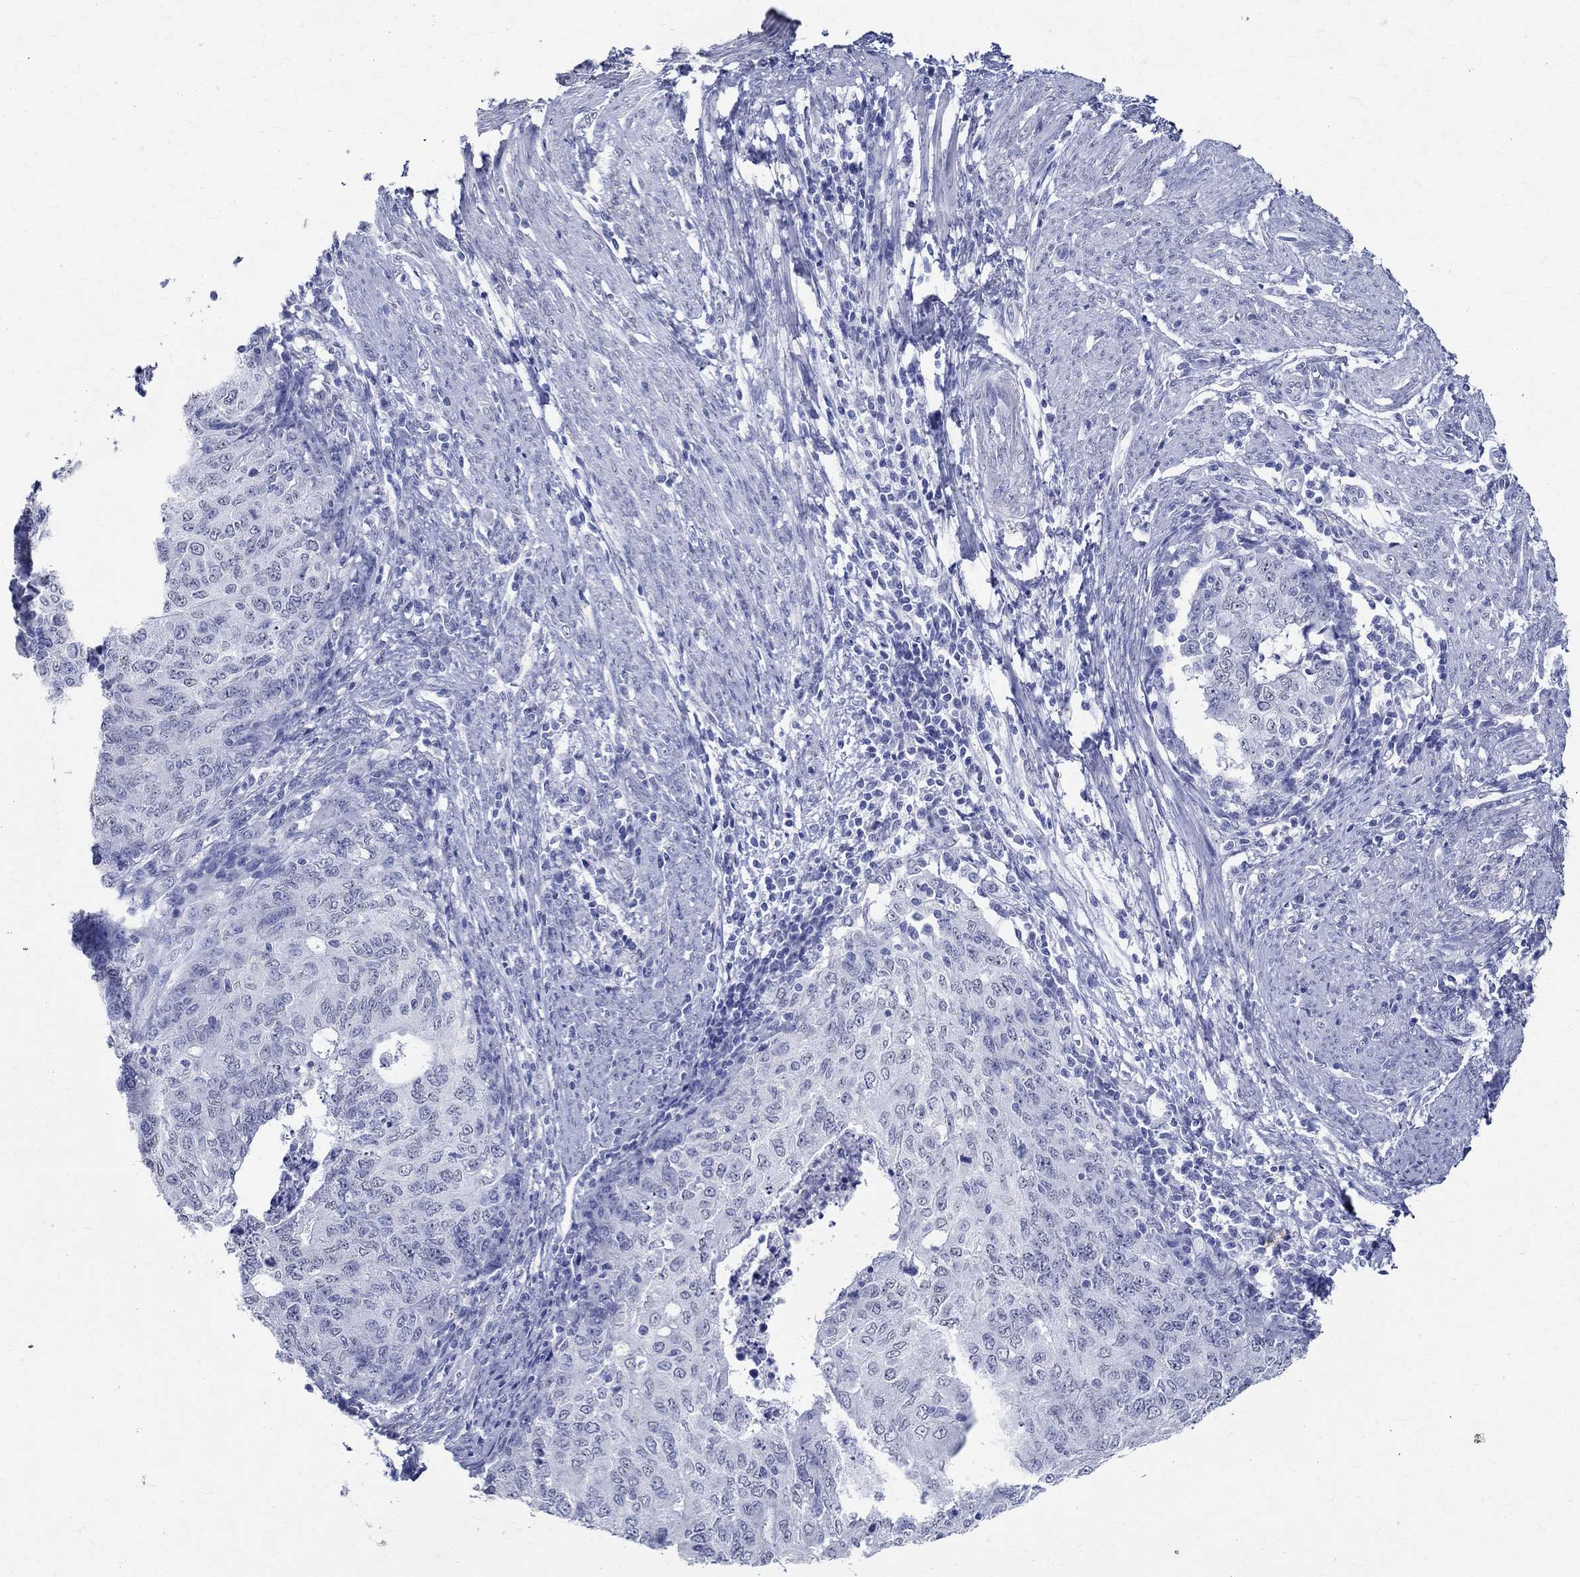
{"staining": {"intensity": "negative", "quantity": "none", "location": "none"}, "tissue": "endometrial cancer", "cell_type": "Tumor cells", "image_type": "cancer", "snomed": [{"axis": "morphology", "description": "Adenocarcinoma, NOS"}, {"axis": "topography", "description": "Endometrium"}], "caption": "Immunohistochemical staining of human endometrial cancer (adenocarcinoma) demonstrates no significant staining in tumor cells.", "gene": "TSPAN16", "patient": {"sex": "female", "age": 82}}